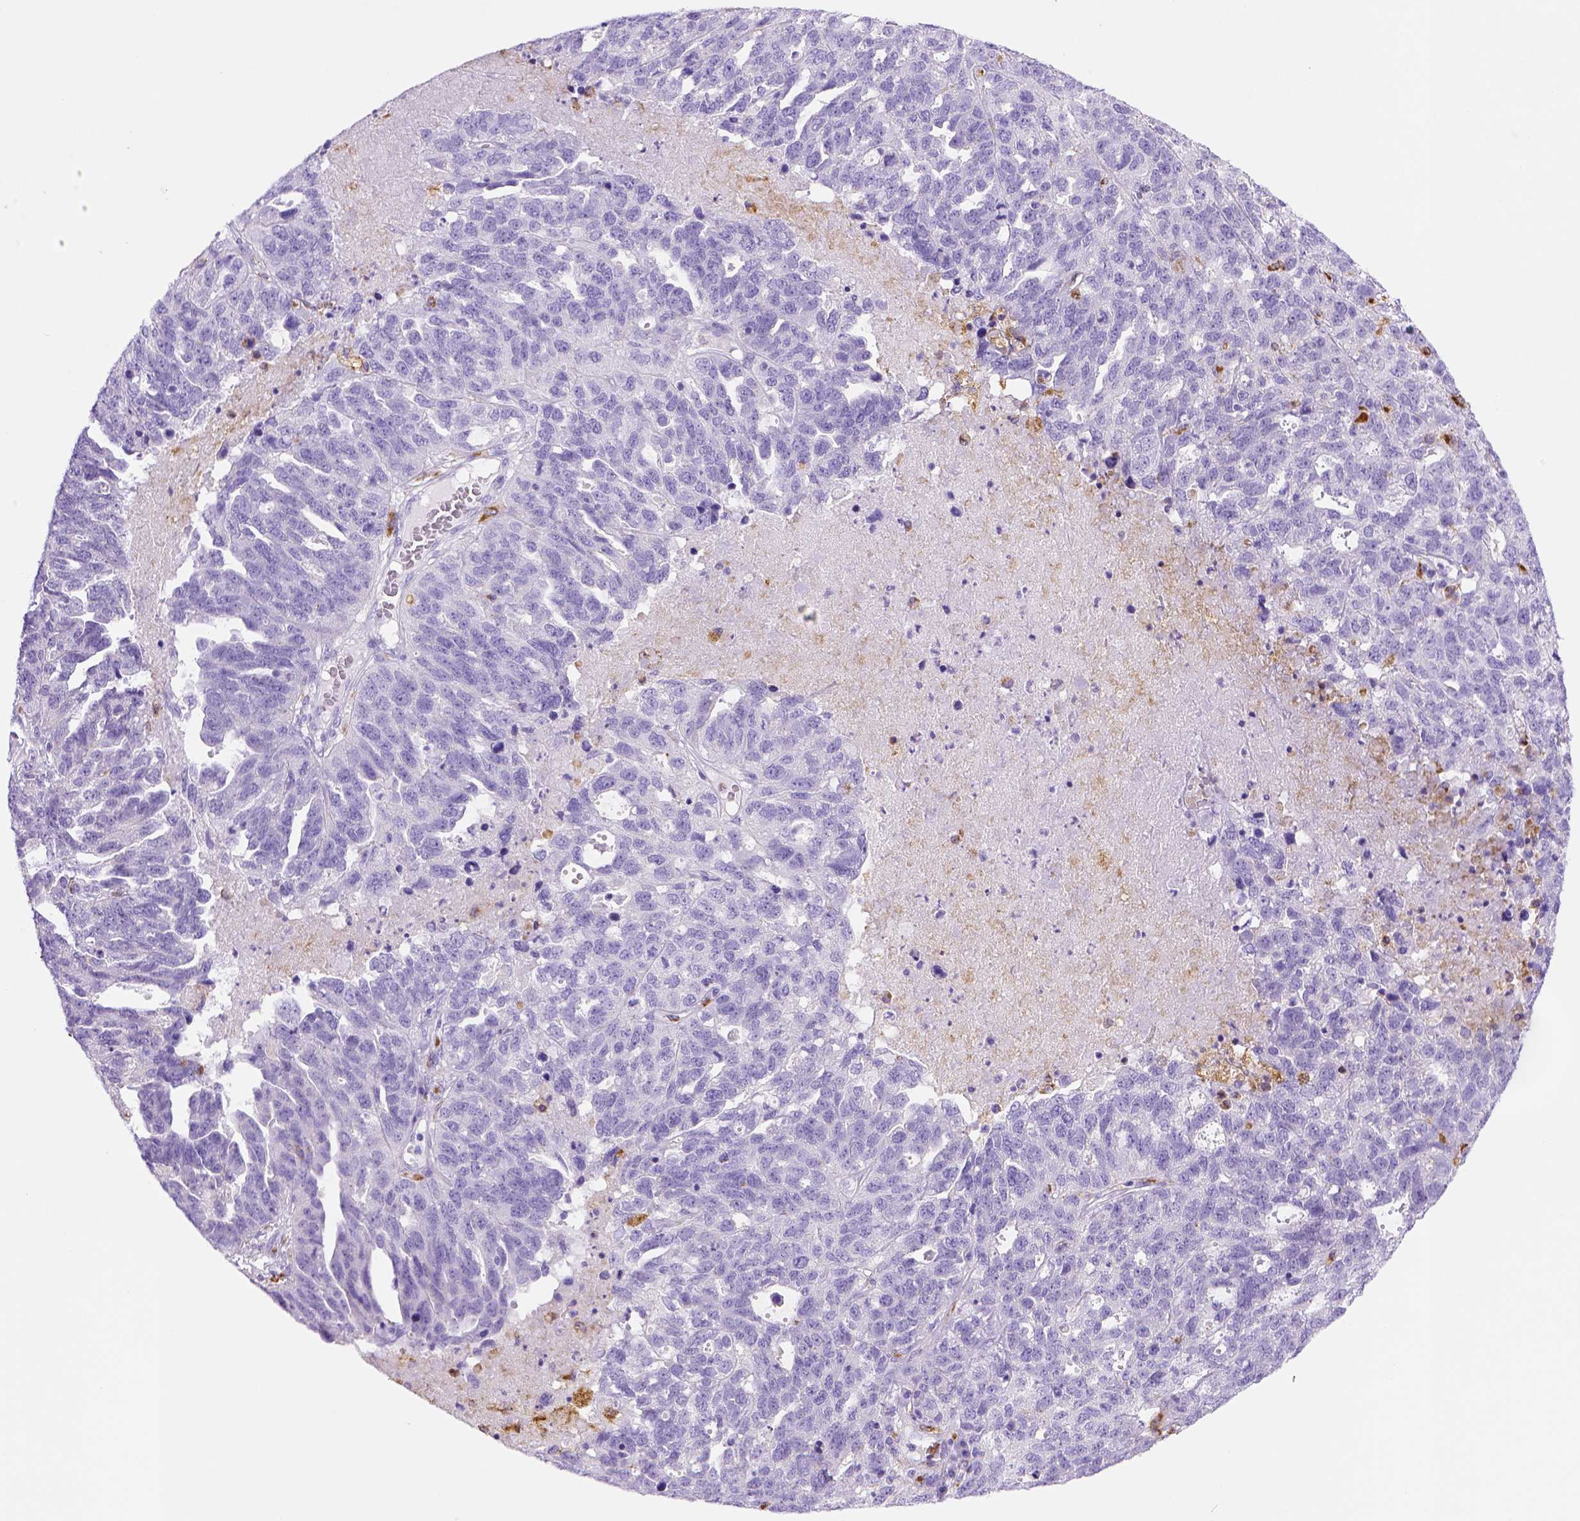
{"staining": {"intensity": "negative", "quantity": "none", "location": "none"}, "tissue": "ovarian cancer", "cell_type": "Tumor cells", "image_type": "cancer", "snomed": [{"axis": "morphology", "description": "Cystadenocarcinoma, serous, NOS"}, {"axis": "topography", "description": "Ovary"}], "caption": "A high-resolution photomicrograph shows immunohistochemistry staining of ovarian cancer, which demonstrates no significant positivity in tumor cells.", "gene": "CD68", "patient": {"sex": "female", "age": 71}}